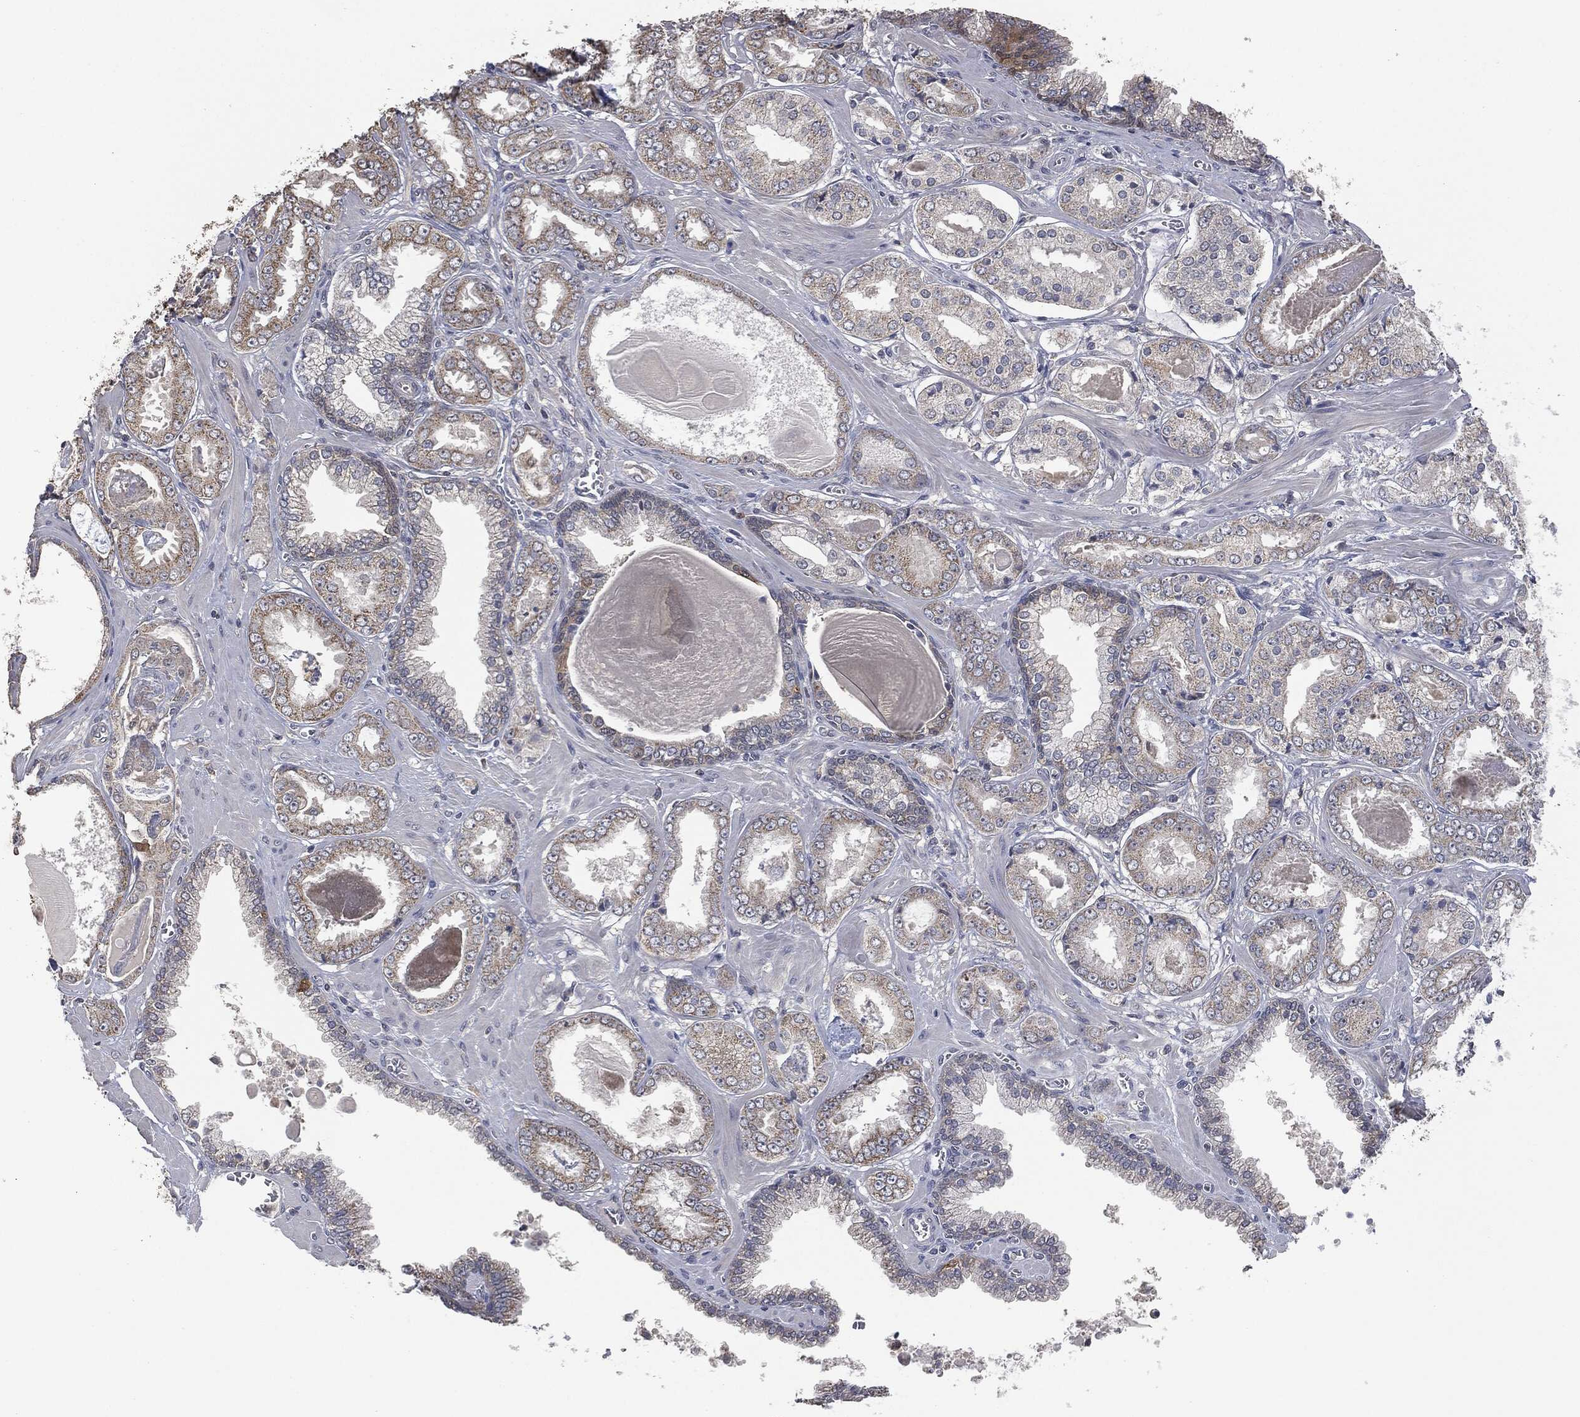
{"staining": {"intensity": "moderate", "quantity": "25%-75%", "location": "cytoplasmic/membranous"}, "tissue": "prostate cancer", "cell_type": "Tumor cells", "image_type": "cancer", "snomed": [{"axis": "morphology", "description": "Adenocarcinoma, NOS"}, {"axis": "topography", "description": "Prostate"}], "caption": "The image demonstrates a brown stain indicating the presence of a protein in the cytoplasmic/membranous of tumor cells in prostate cancer. (Brightfield microscopy of DAB IHC at high magnification).", "gene": "IL1RN", "patient": {"sex": "male", "age": 56}}